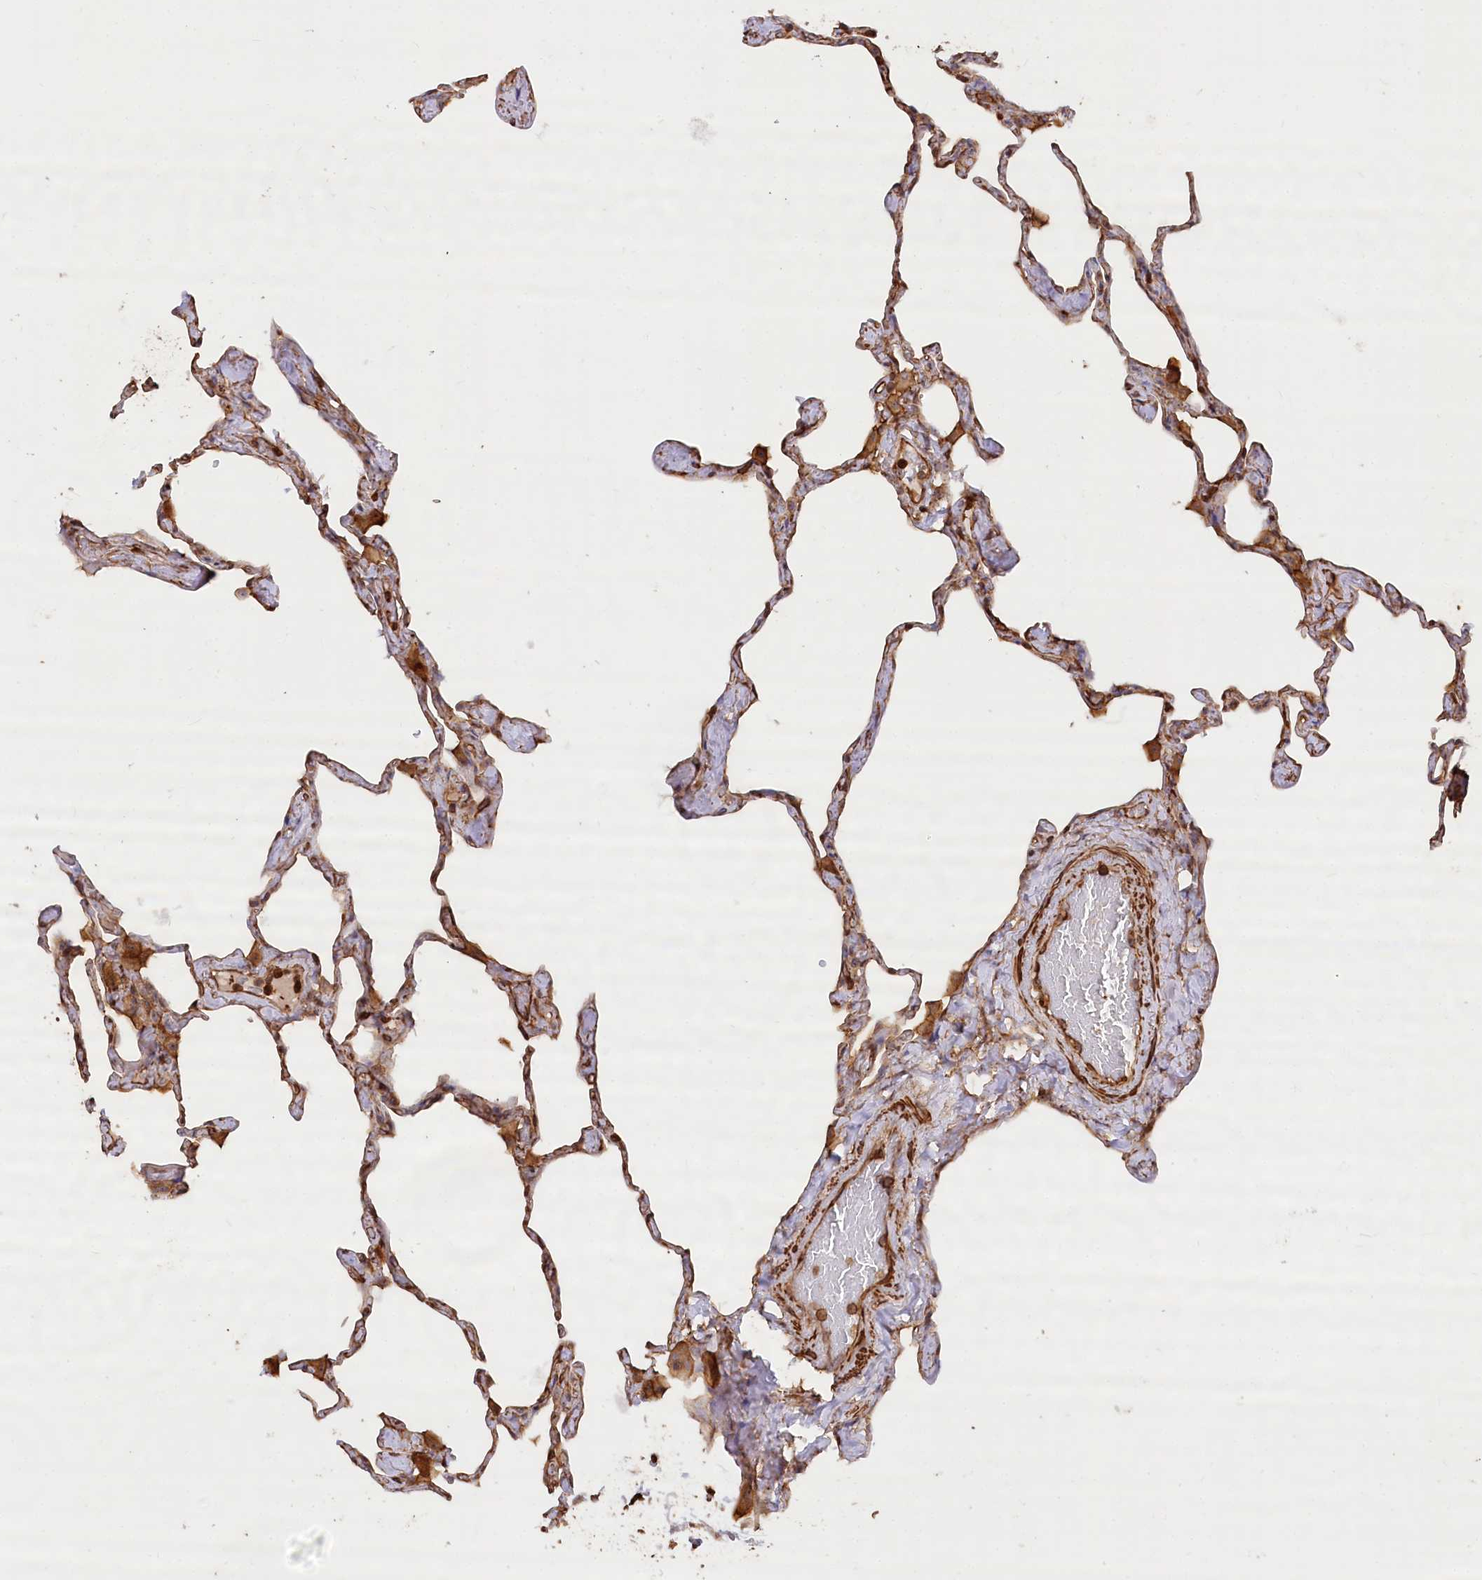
{"staining": {"intensity": "moderate", "quantity": "25%-75%", "location": "cytoplasmic/membranous"}, "tissue": "lung", "cell_type": "Alveolar cells", "image_type": "normal", "snomed": [{"axis": "morphology", "description": "Normal tissue, NOS"}, {"axis": "topography", "description": "Lung"}], "caption": "Immunohistochemistry image of normal lung: lung stained using immunohistochemistry (IHC) exhibits medium levels of moderate protein expression localized specifically in the cytoplasmic/membranous of alveolar cells, appearing as a cytoplasmic/membranous brown color.", "gene": "WDR36", "patient": {"sex": "male", "age": 65}}